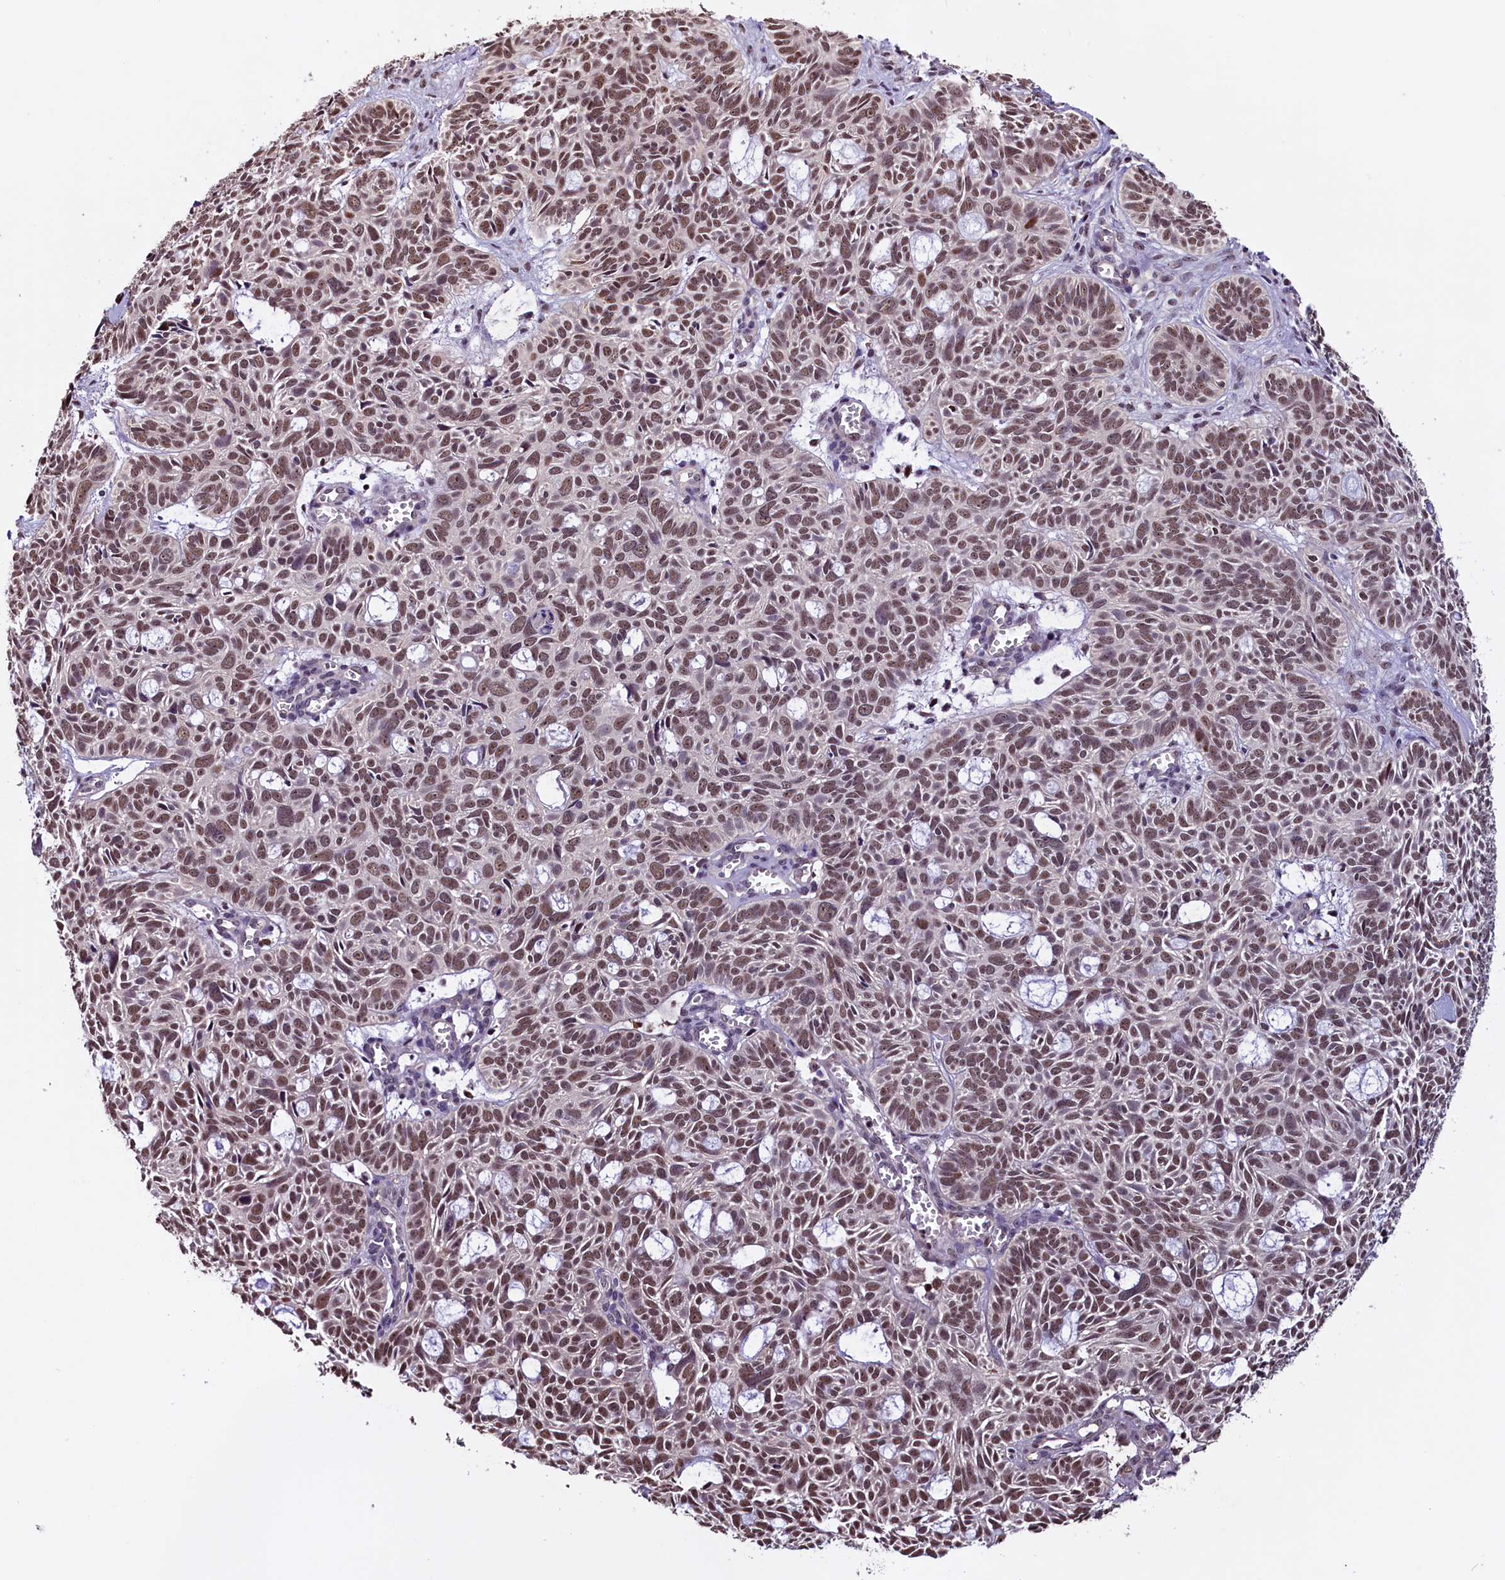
{"staining": {"intensity": "moderate", "quantity": ">75%", "location": "nuclear"}, "tissue": "skin cancer", "cell_type": "Tumor cells", "image_type": "cancer", "snomed": [{"axis": "morphology", "description": "Basal cell carcinoma"}, {"axis": "topography", "description": "Skin"}], "caption": "Human skin cancer stained with a protein marker shows moderate staining in tumor cells.", "gene": "RNMT", "patient": {"sex": "male", "age": 69}}